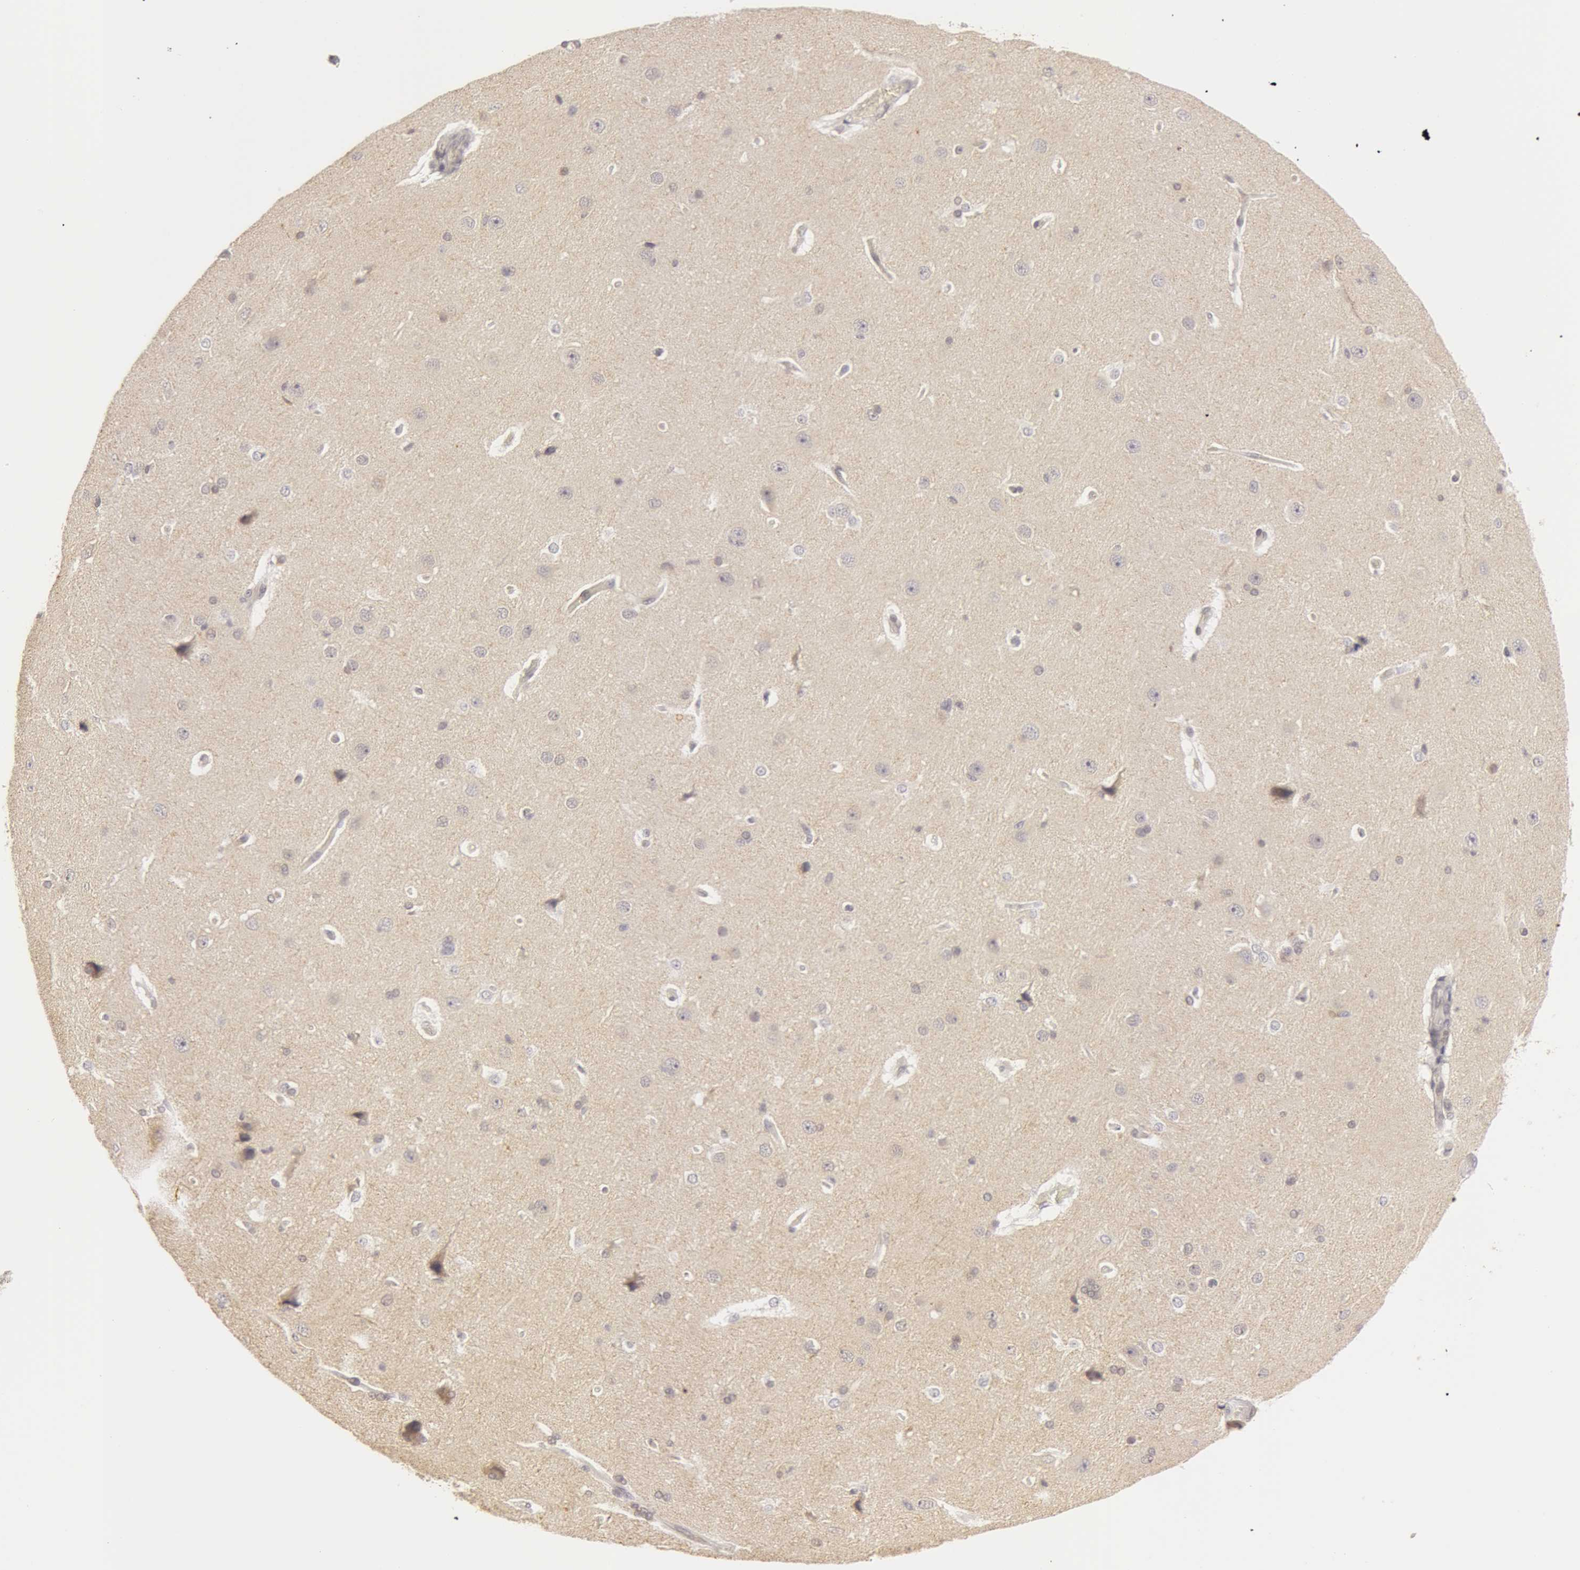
{"staining": {"intensity": "weak", "quantity": "25%-75%", "location": "cytoplasmic/membranous"}, "tissue": "cerebral cortex", "cell_type": "Endothelial cells", "image_type": "normal", "snomed": [{"axis": "morphology", "description": "Normal tissue, NOS"}, {"axis": "topography", "description": "Cerebral cortex"}], "caption": "A high-resolution image shows immunohistochemistry staining of normal cerebral cortex, which reveals weak cytoplasmic/membranous positivity in approximately 25%-75% of endothelial cells.", "gene": "OASL", "patient": {"sex": "female", "age": 45}}